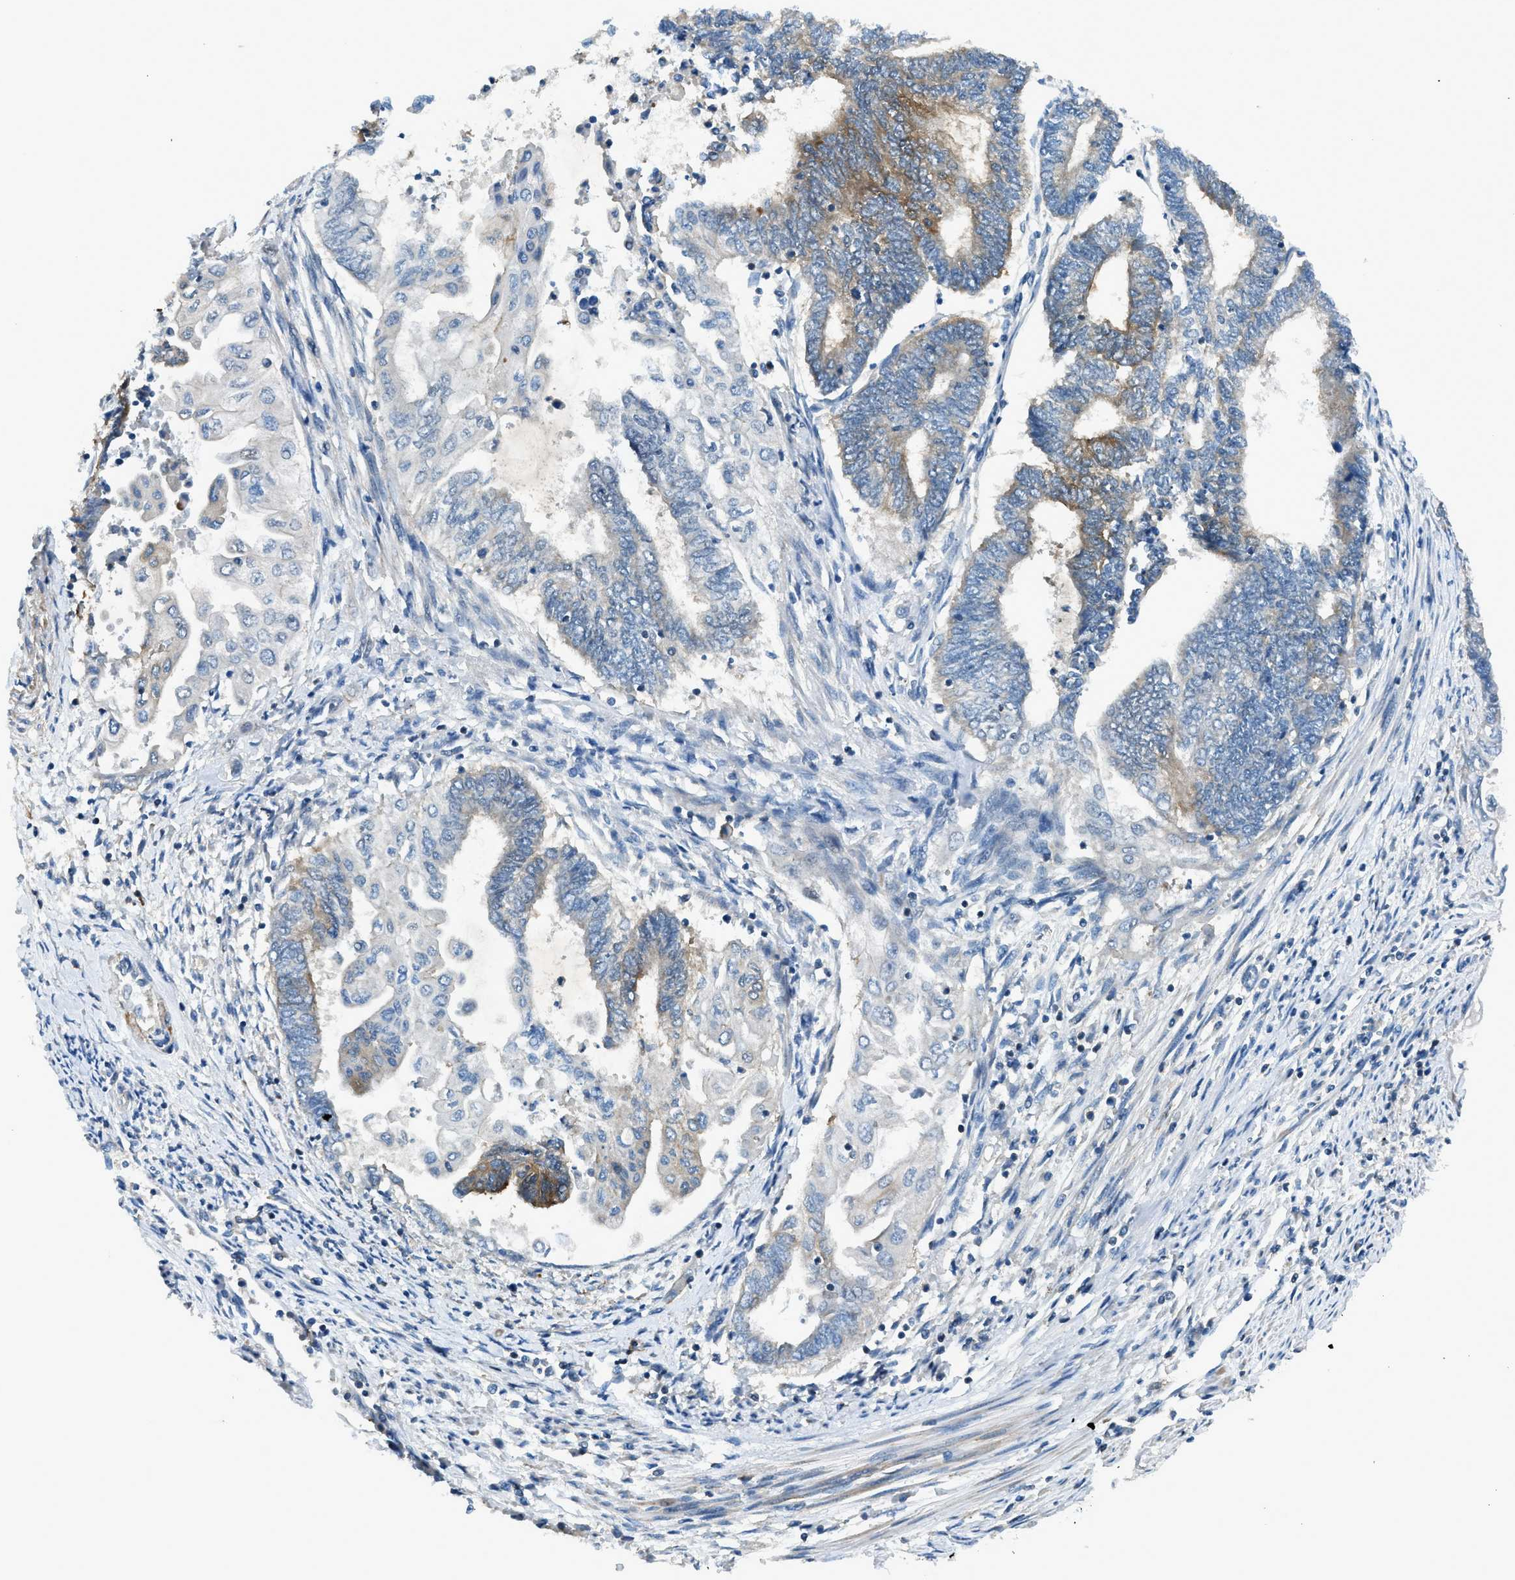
{"staining": {"intensity": "moderate", "quantity": "25%-75%", "location": "cytoplasmic/membranous"}, "tissue": "endometrial cancer", "cell_type": "Tumor cells", "image_type": "cancer", "snomed": [{"axis": "morphology", "description": "Adenocarcinoma, NOS"}, {"axis": "topography", "description": "Uterus"}, {"axis": "topography", "description": "Endometrium"}], "caption": "An image showing moderate cytoplasmic/membranous expression in approximately 25%-75% of tumor cells in adenocarcinoma (endometrial), as visualized by brown immunohistochemical staining.", "gene": "LMLN", "patient": {"sex": "female", "age": 70}}